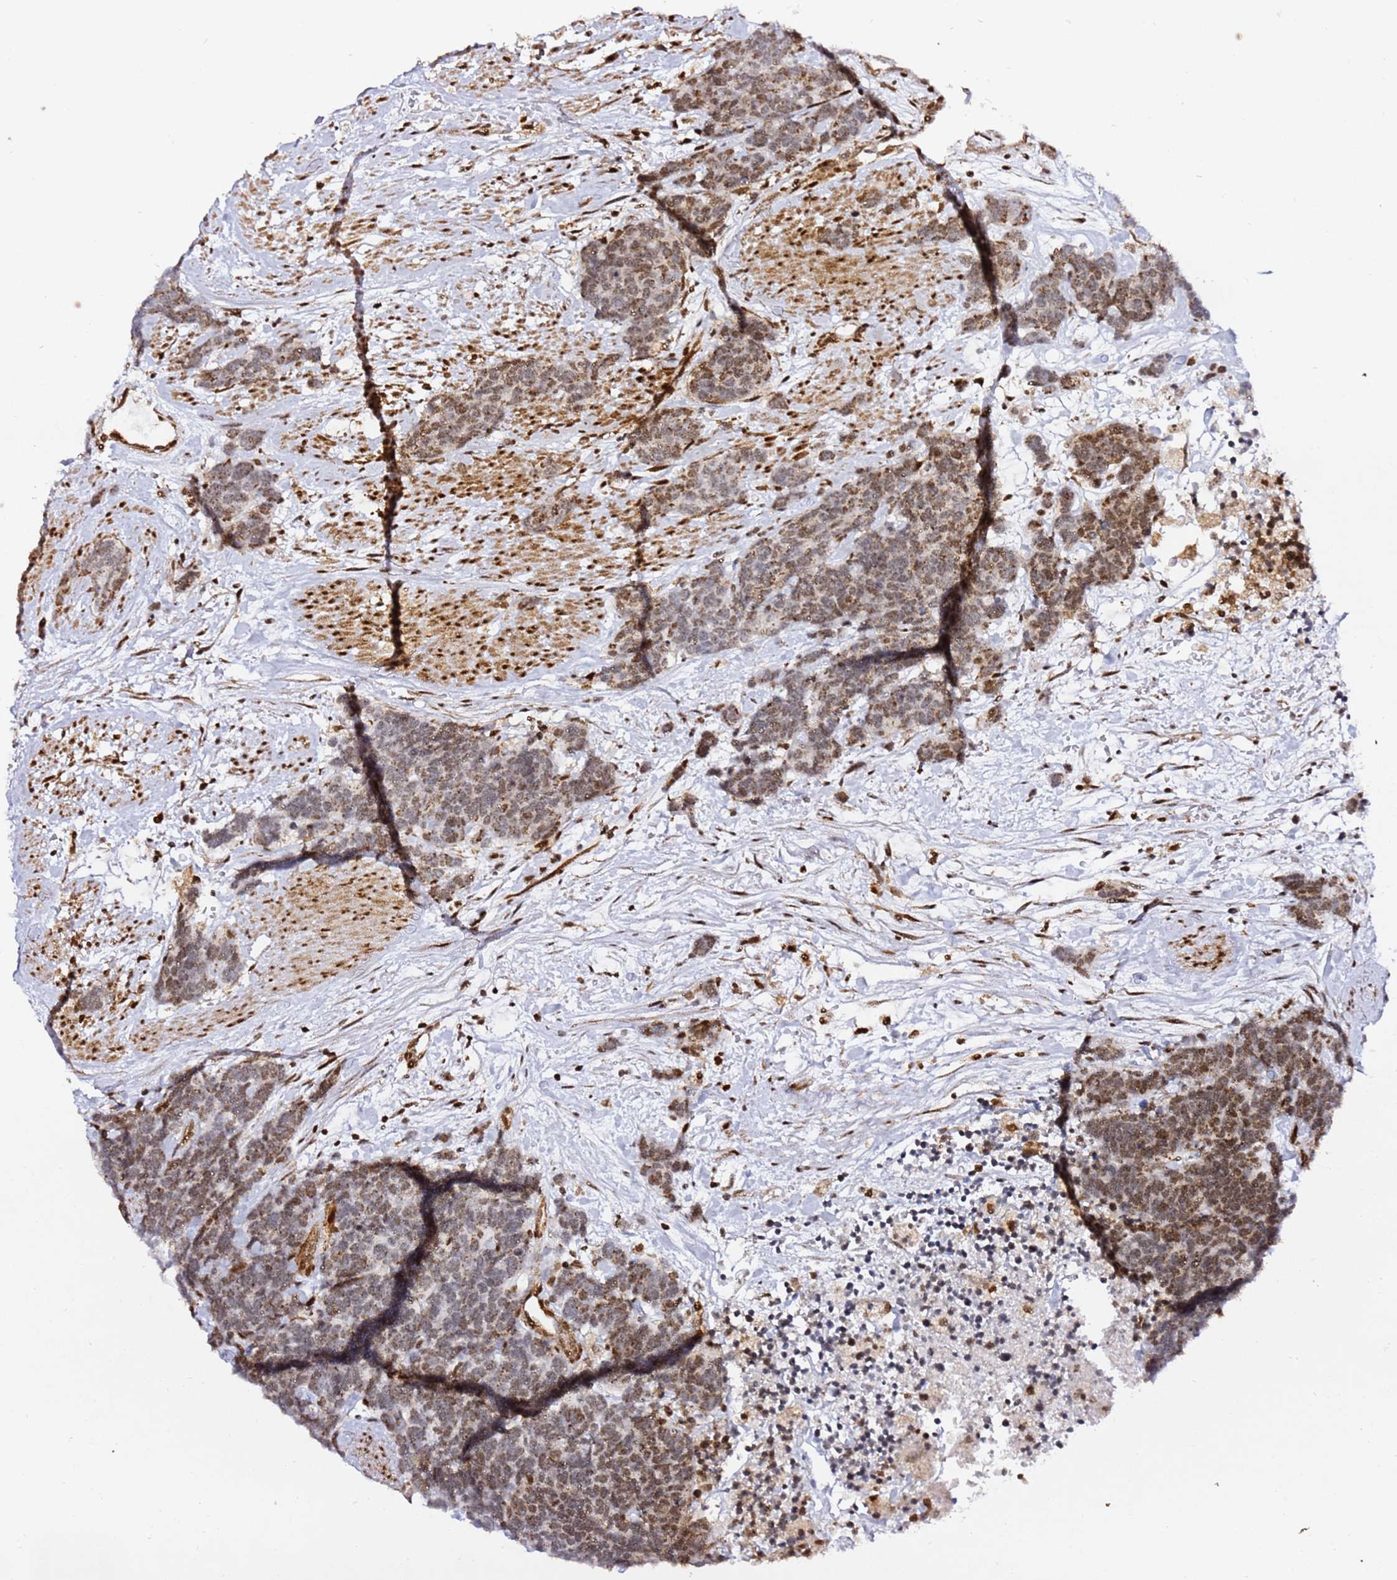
{"staining": {"intensity": "moderate", "quantity": ">75%", "location": "cytoplasmic/membranous,nuclear"}, "tissue": "carcinoid", "cell_type": "Tumor cells", "image_type": "cancer", "snomed": [{"axis": "morphology", "description": "Carcinoma, NOS"}, {"axis": "morphology", "description": "Carcinoid, malignant, NOS"}, {"axis": "topography", "description": "Urinary bladder"}], "caption": "Protein staining by IHC reveals moderate cytoplasmic/membranous and nuclear expression in approximately >75% of tumor cells in carcinoid.", "gene": "GBP2", "patient": {"sex": "male", "age": 57}}